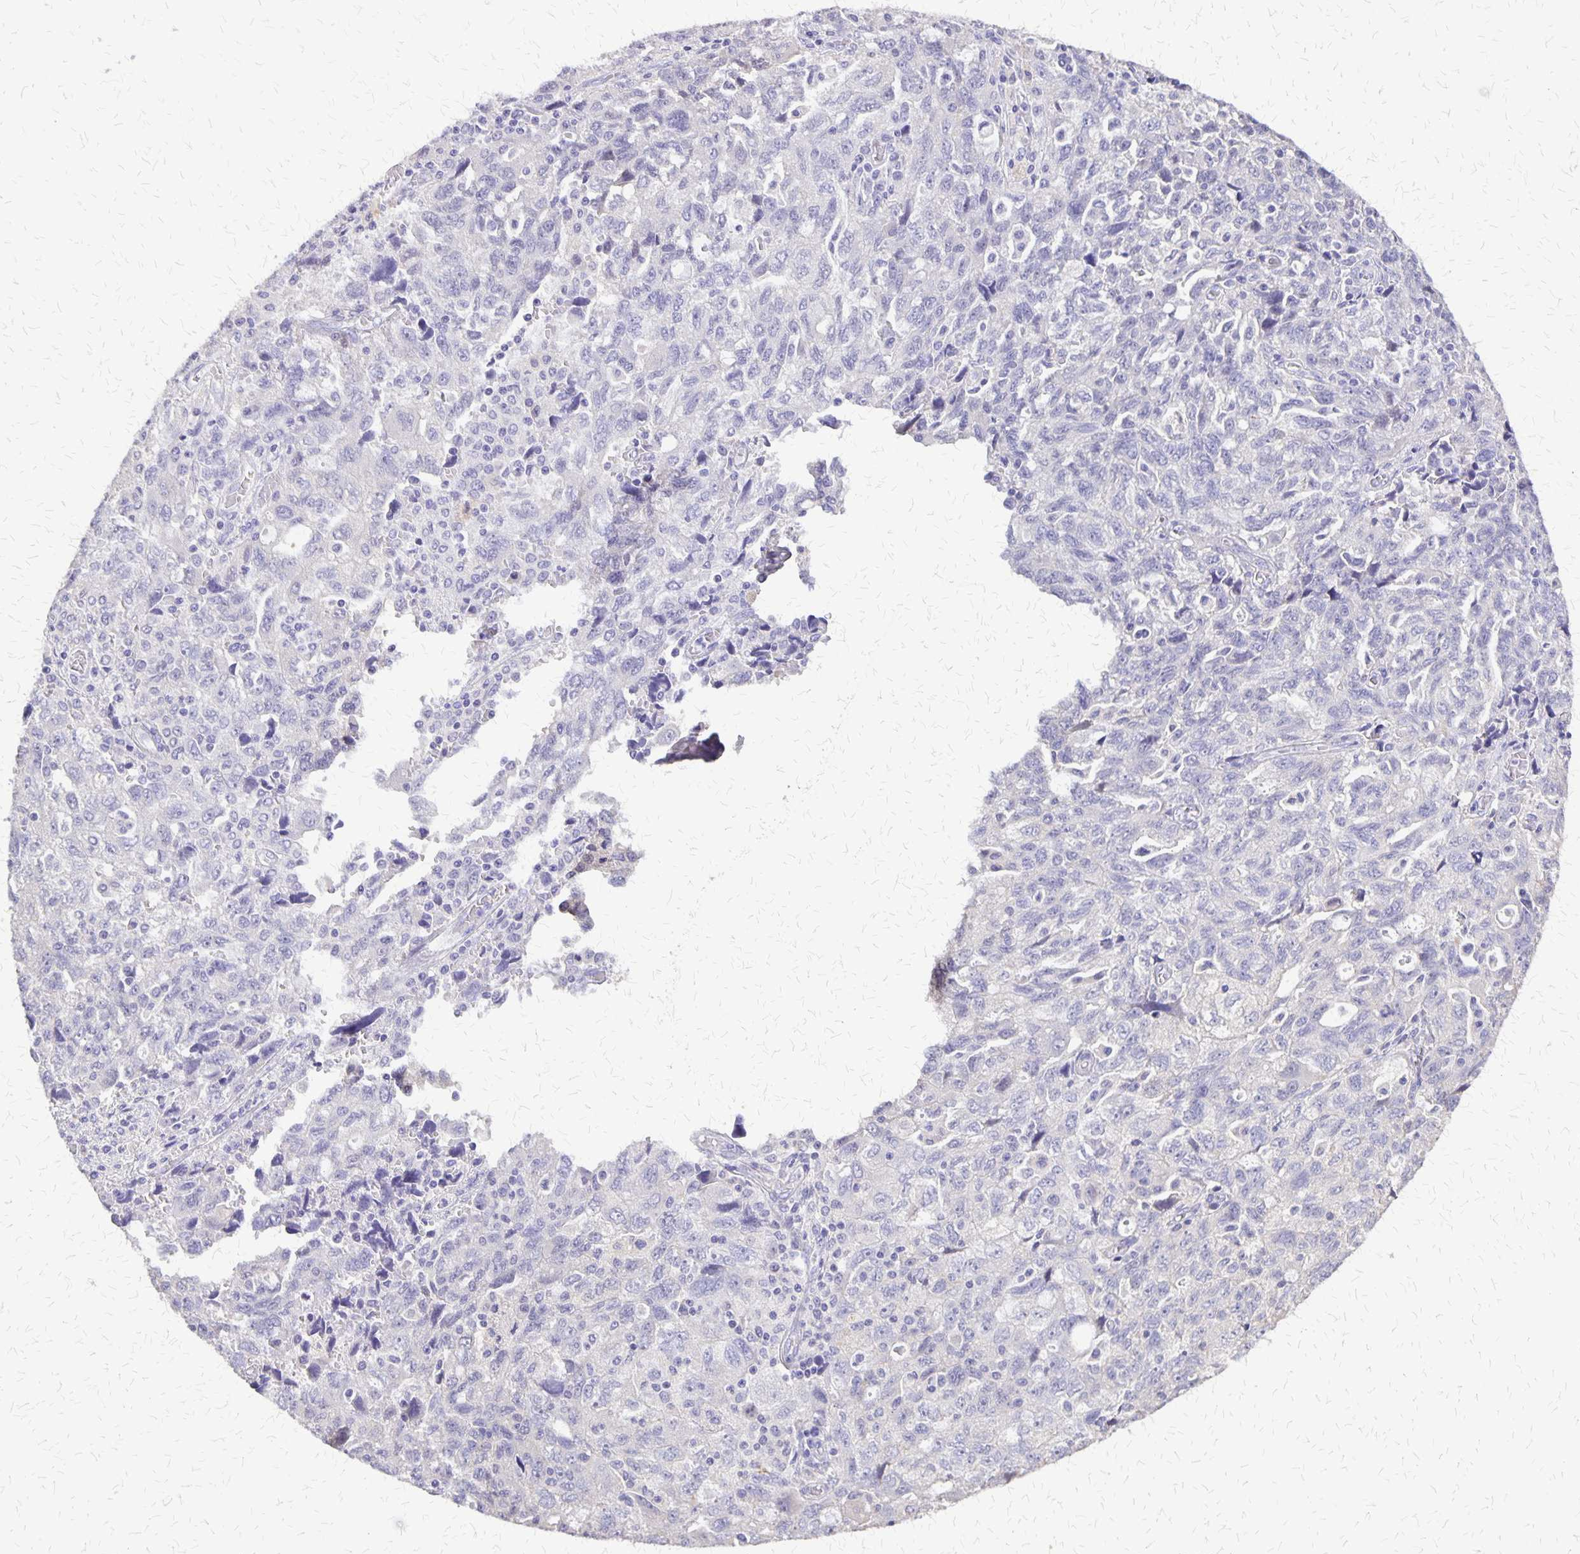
{"staining": {"intensity": "negative", "quantity": "none", "location": "none"}, "tissue": "ovarian cancer", "cell_type": "Tumor cells", "image_type": "cancer", "snomed": [{"axis": "morphology", "description": "Carcinoma, NOS"}, {"axis": "morphology", "description": "Cystadenocarcinoma, serous, NOS"}, {"axis": "topography", "description": "Ovary"}], "caption": "DAB immunohistochemical staining of human ovarian cancer (serous cystadenocarcinoma) exhibits no significant staining in tumor cells.", "gene": "SI", "patient": {"sex": "female", "age": 69}}